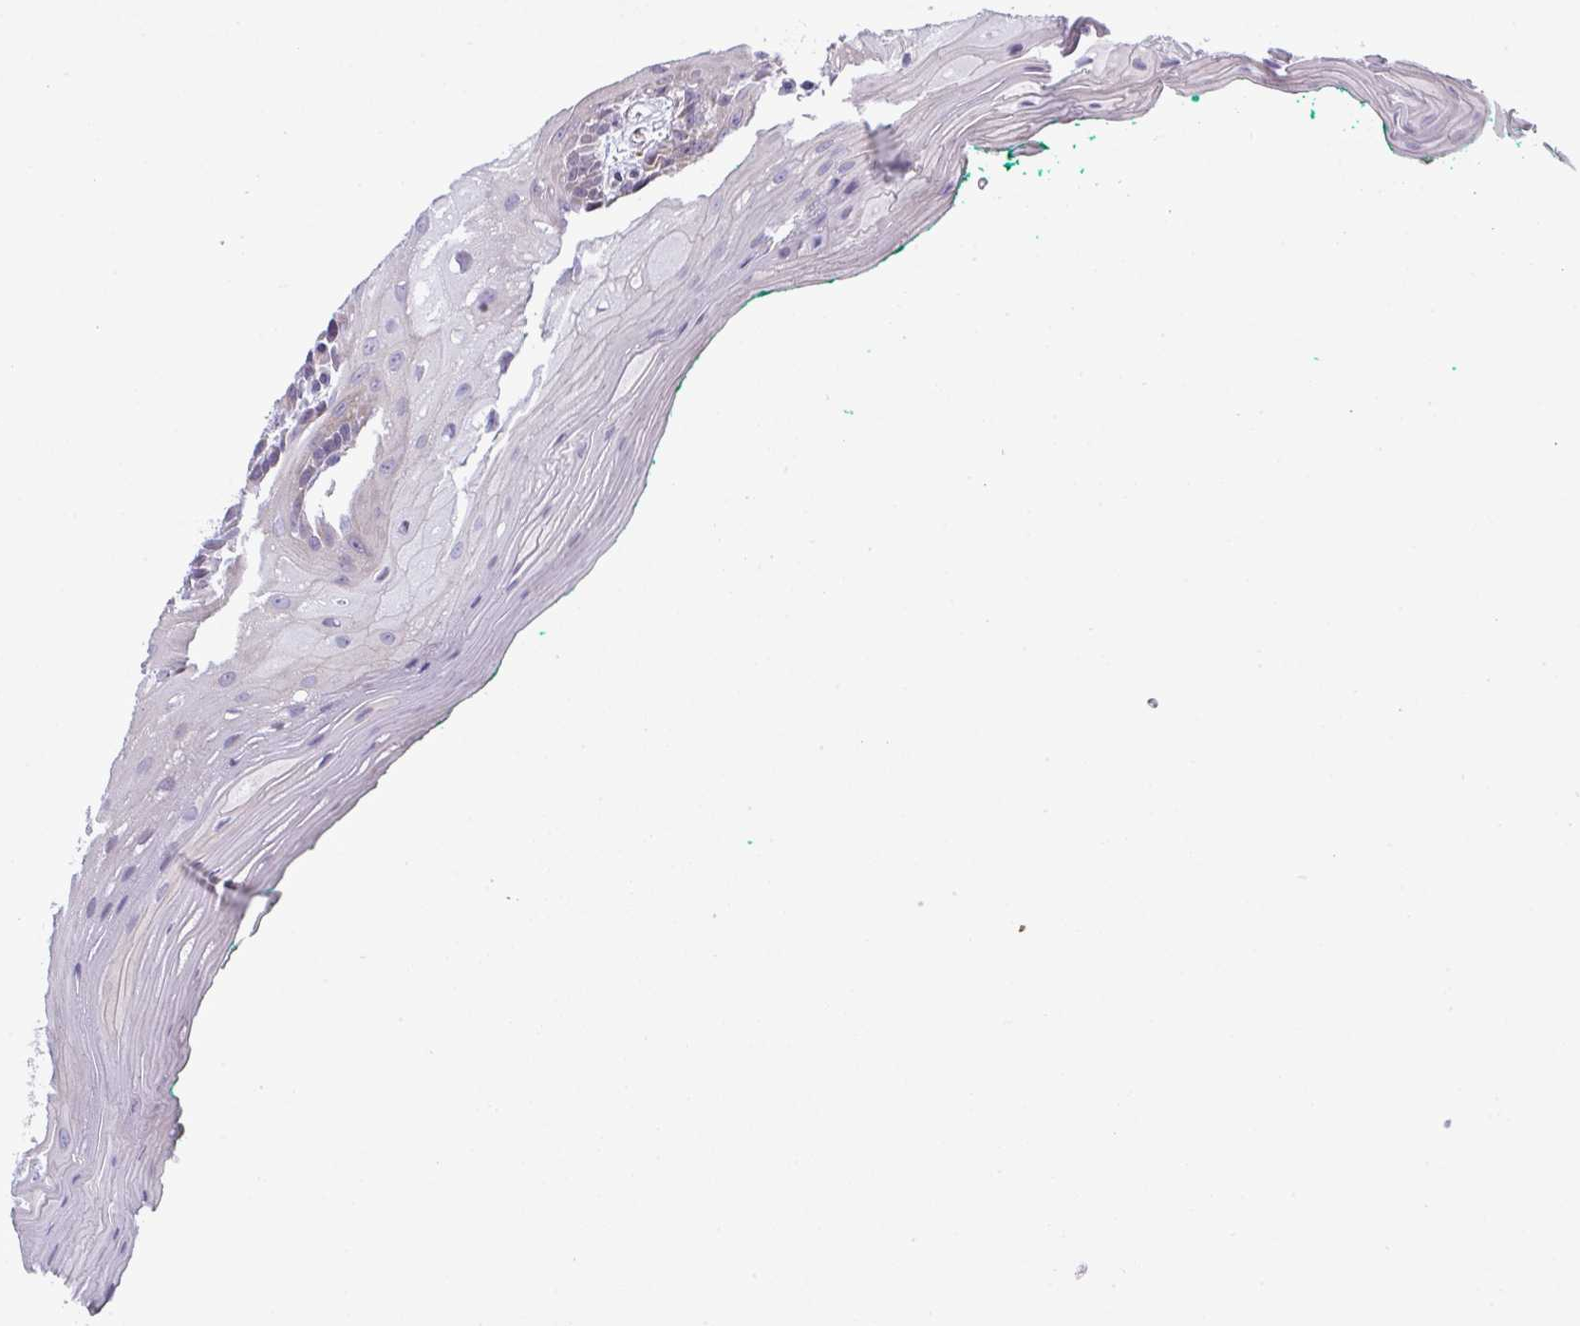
{"staining": {"intensity": "negative", "quantity": "none", "location": "none"}, "tissue": "oral mucosa", "cell_type": "Squamous epithelial cells", "image_type": "normal", "snomed": [{"axis": "morphology", "description": "Normal tissue, NOS"}, {"axis": "morphology", "description": "Squamous cell carcinoma, NOS"}, {"axis": "topography", "description": "Oral tissue"}, {"axis": "topography", "description": "Tounge, NOS"}, {"axis": "topography", "description": "Head-Neck"}], "caption": "Human oral mucosa stained for a protein using immunohistochemistry (IHC) shows no staining in squamous epithelial cells.", "gene": "IRGC", "patient": {"sex": "male", "age": 79}}